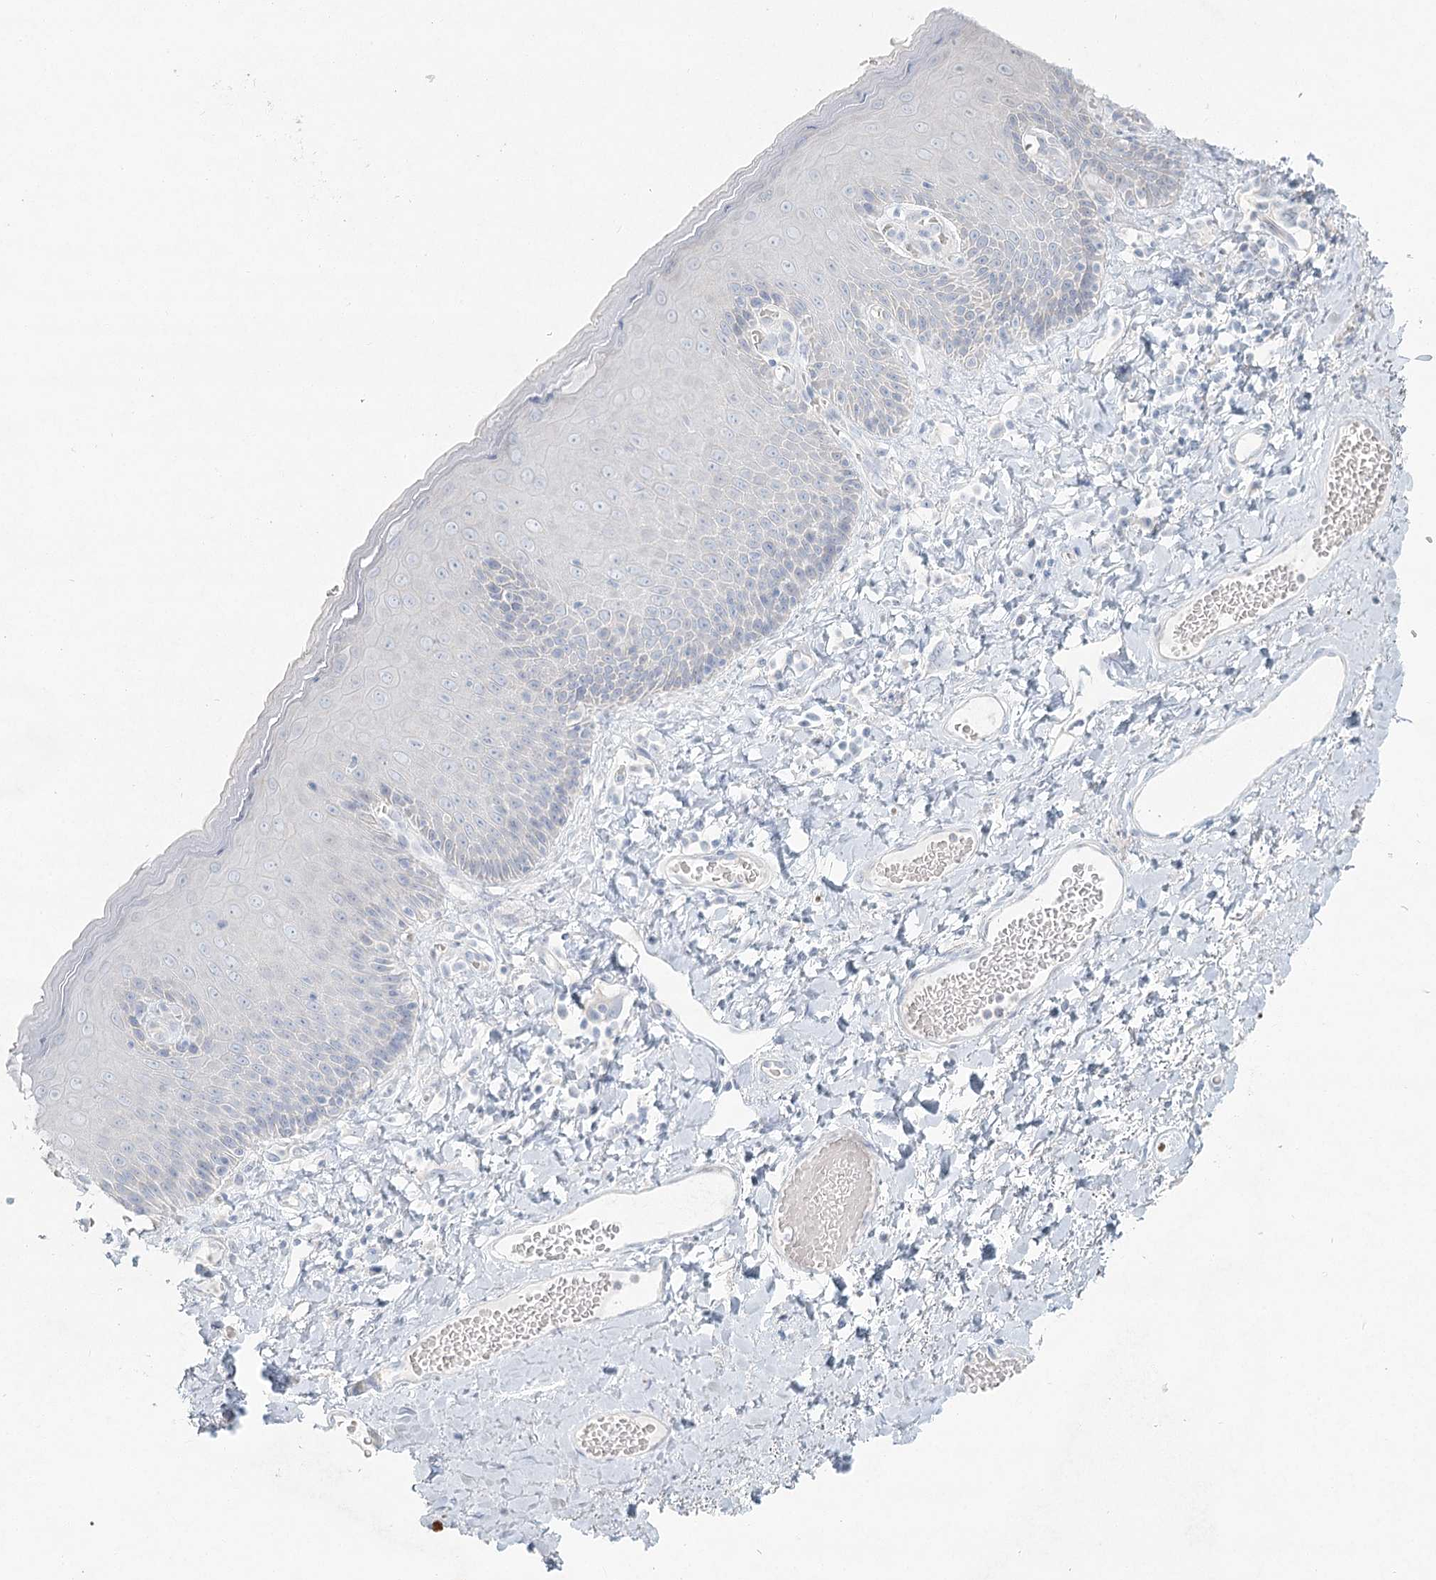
{"staining": {"intensity": "negative", "quantity": "none", "location": "none"}, "tissue": "skin", "cell_type": "Epidermal cells", "image_type": "normal", "snomed": [{"axis": "morphology", "description": "Normal tissue, NOS"}, {"axis": "topography", "description": "Anal"}], "caption": "A high-resolution micrograph shows immunohistochemistry staining of benign skin, which exhibits no significant expression in epidermal cells.", "gene": "LRP2BP", "patient": {"sex": "male", "age": 69}}